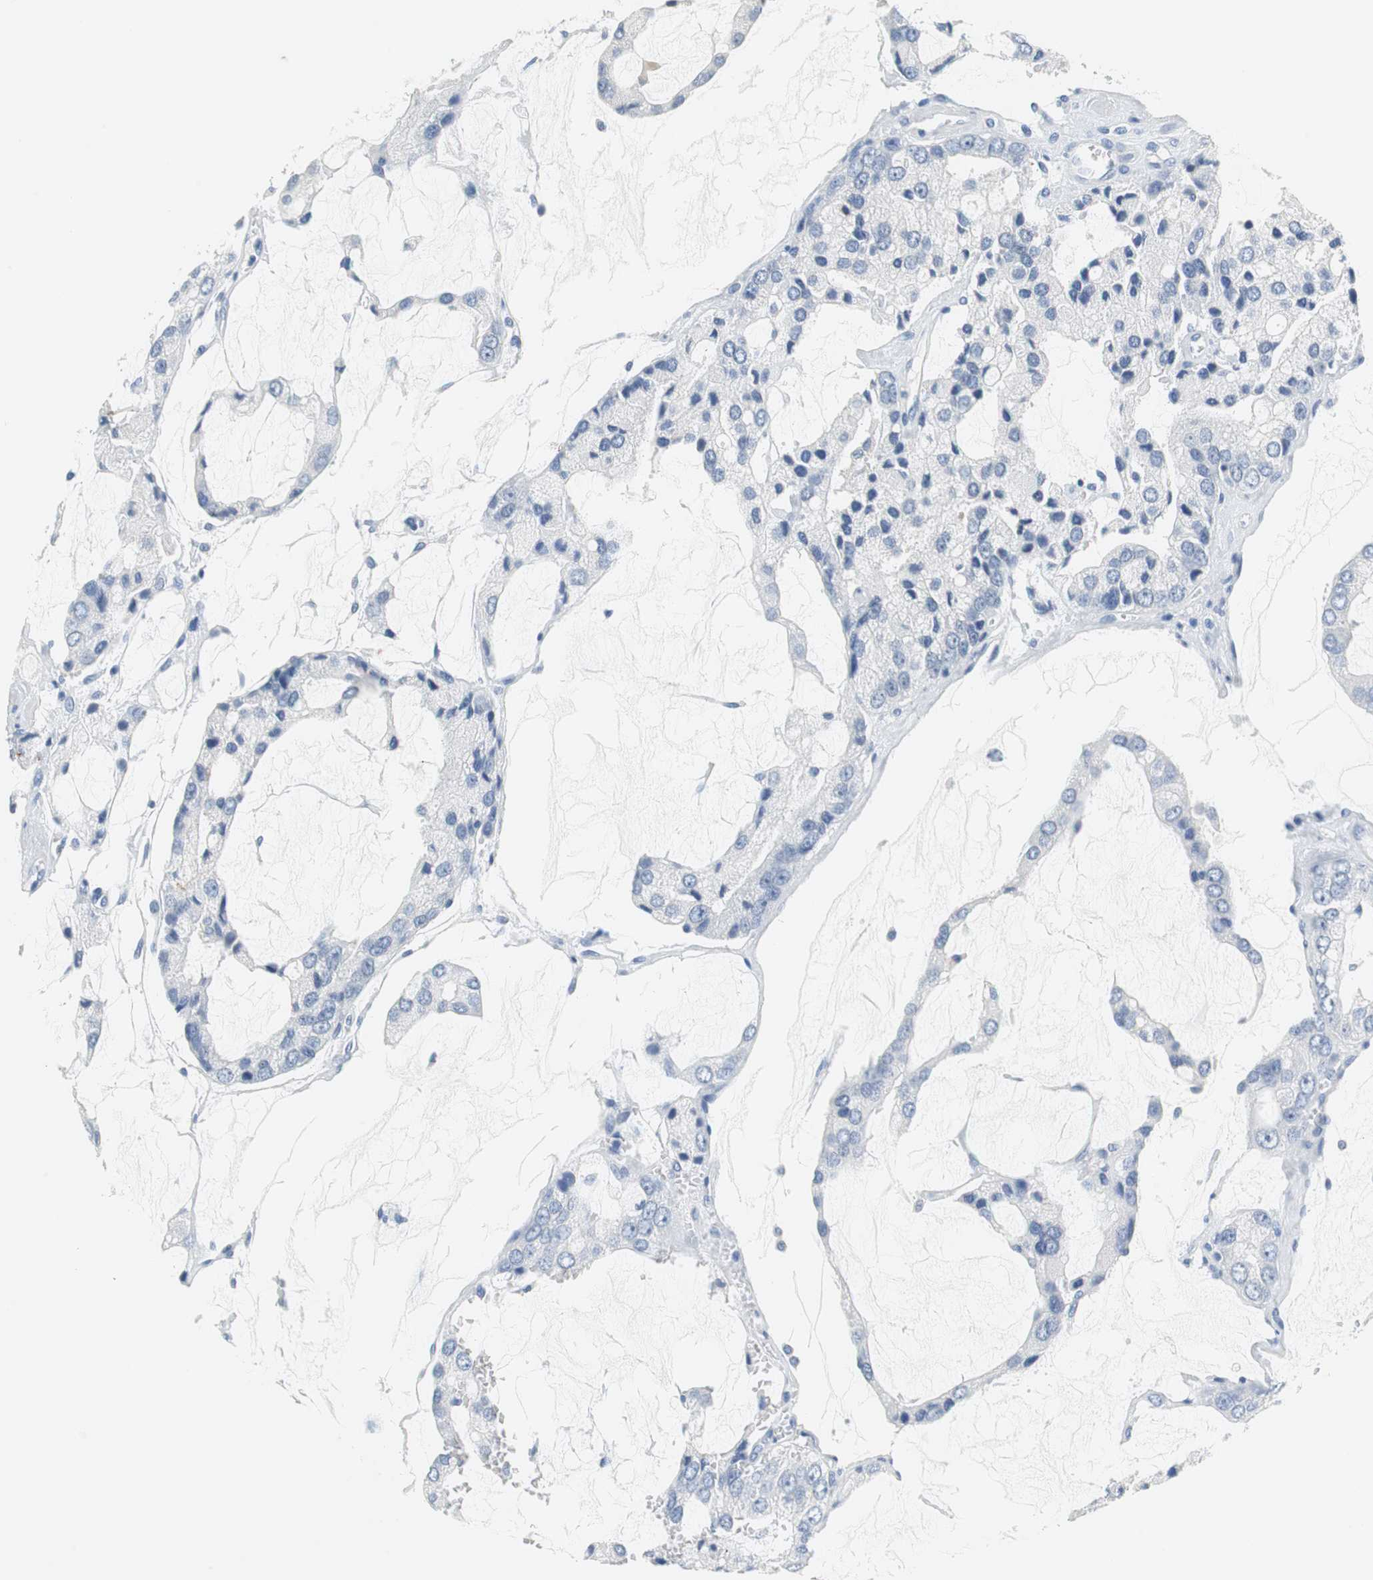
{"staining": {"intensity": "negative", "quantity": "none", "location": "none"}, "tissue": "prostate cancer", "cell_type": "Tumor cells", "image_type": "cancer", "snomed": [{"axis": "morphology", "description": "Adenocarcinoma, High grade"}, {"axis": "topography", "description": "Prostate"}], "caption": "This is an immunohistochemistry histopathology image of human adenocarcinoma (high-grade) (prostate). There is no positivity in tumor cells.", "gene": "MUC7", "patient": {"sex": "male", "age": 67}}